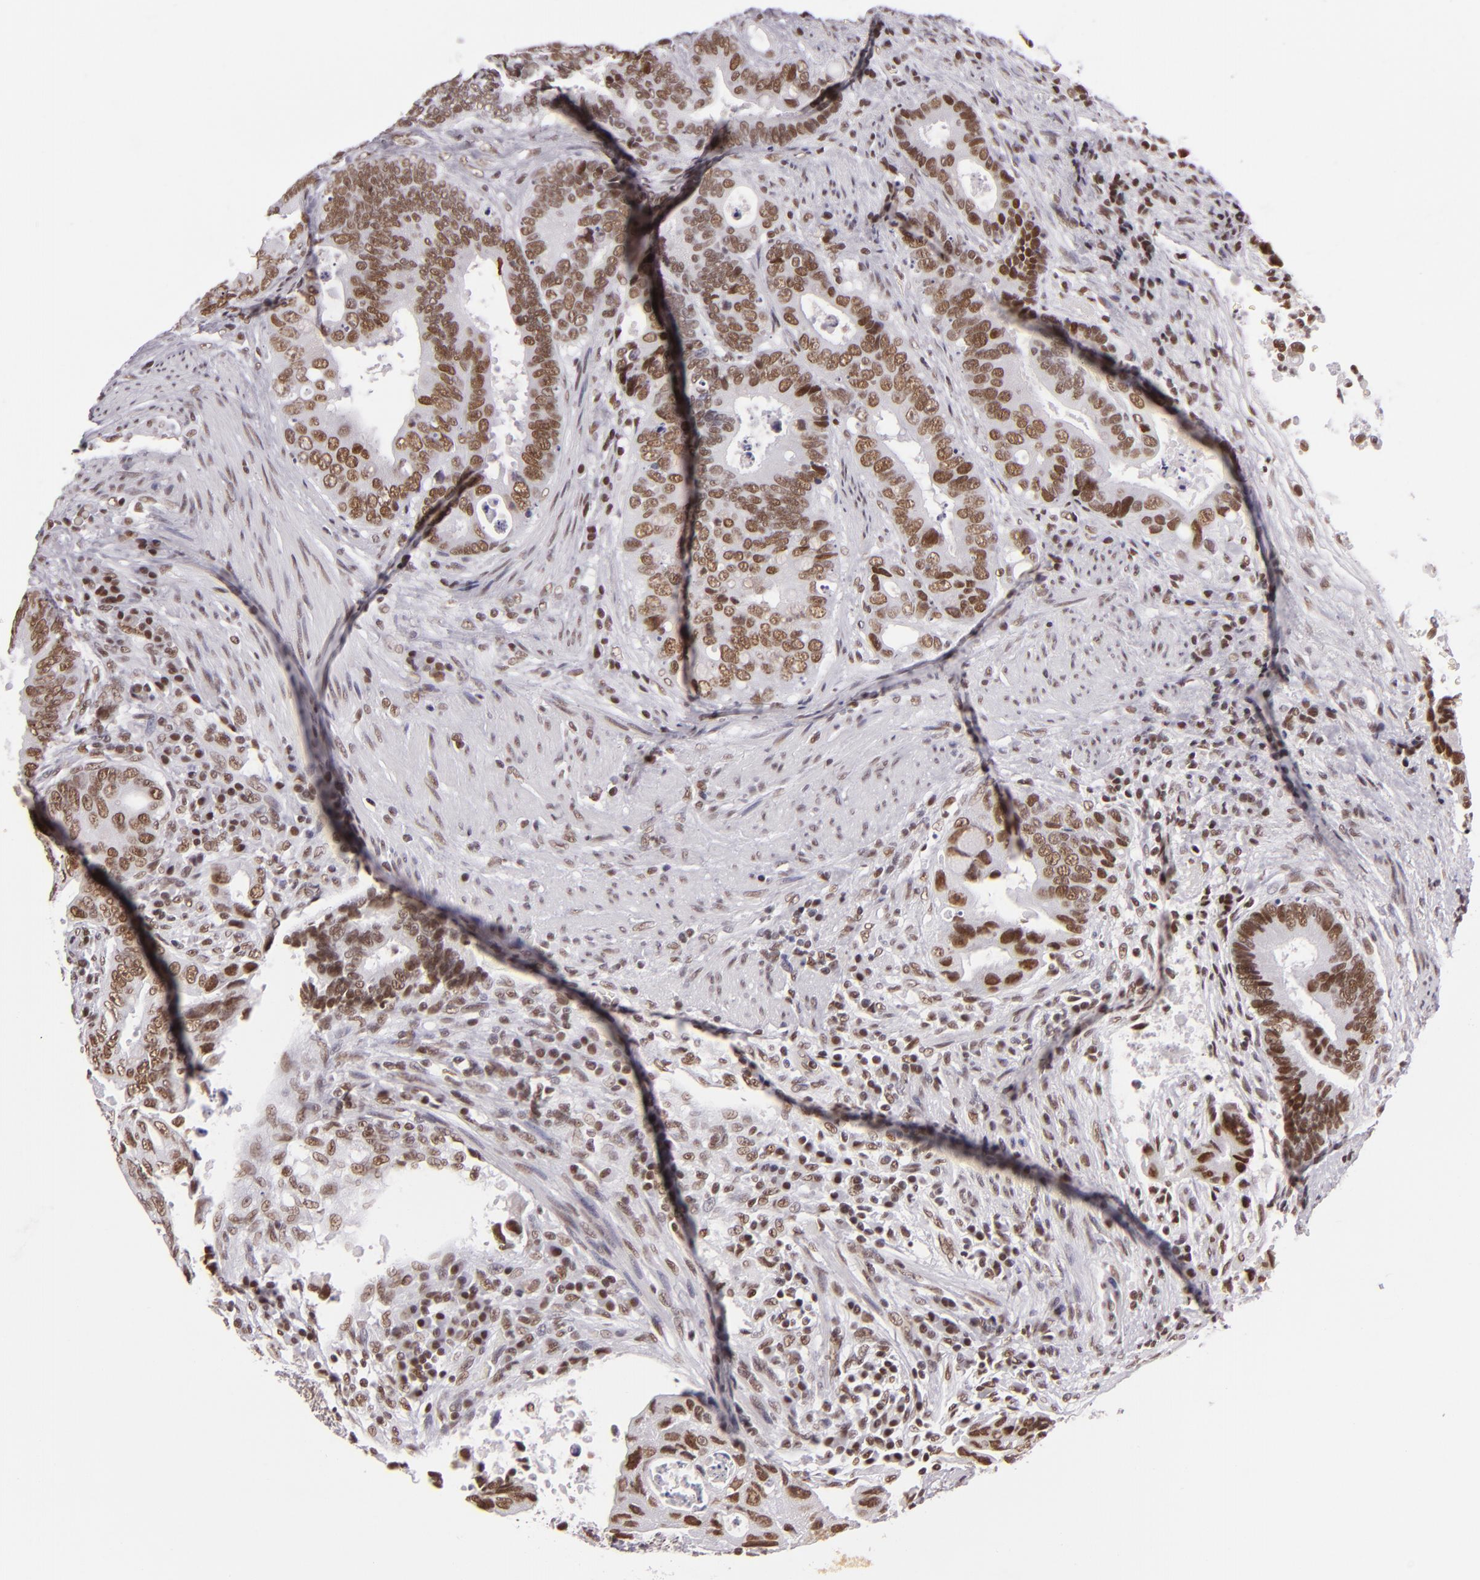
{"staining": {"intensity": "moderate", "quantity": ">75%", "location": "nuclear"}, "tissue": "colorectal cancer", "cell_type": "Tumor cells", "image_type": "cancer", "snomed": [{"axis": "morphology", "description": "Adenocarcinoma, NOS"}, {"axis": "topography", "description": "Rectum"}], "caption": "Tumor cells demonstrate moderate nuclear staining in approximately >75% of cells in colorectal cancer. (Brightfield microscopy of DAB IHC at high magnification).", "gene": "BRD8", "patient": {"sex": "female", "age": 67}}